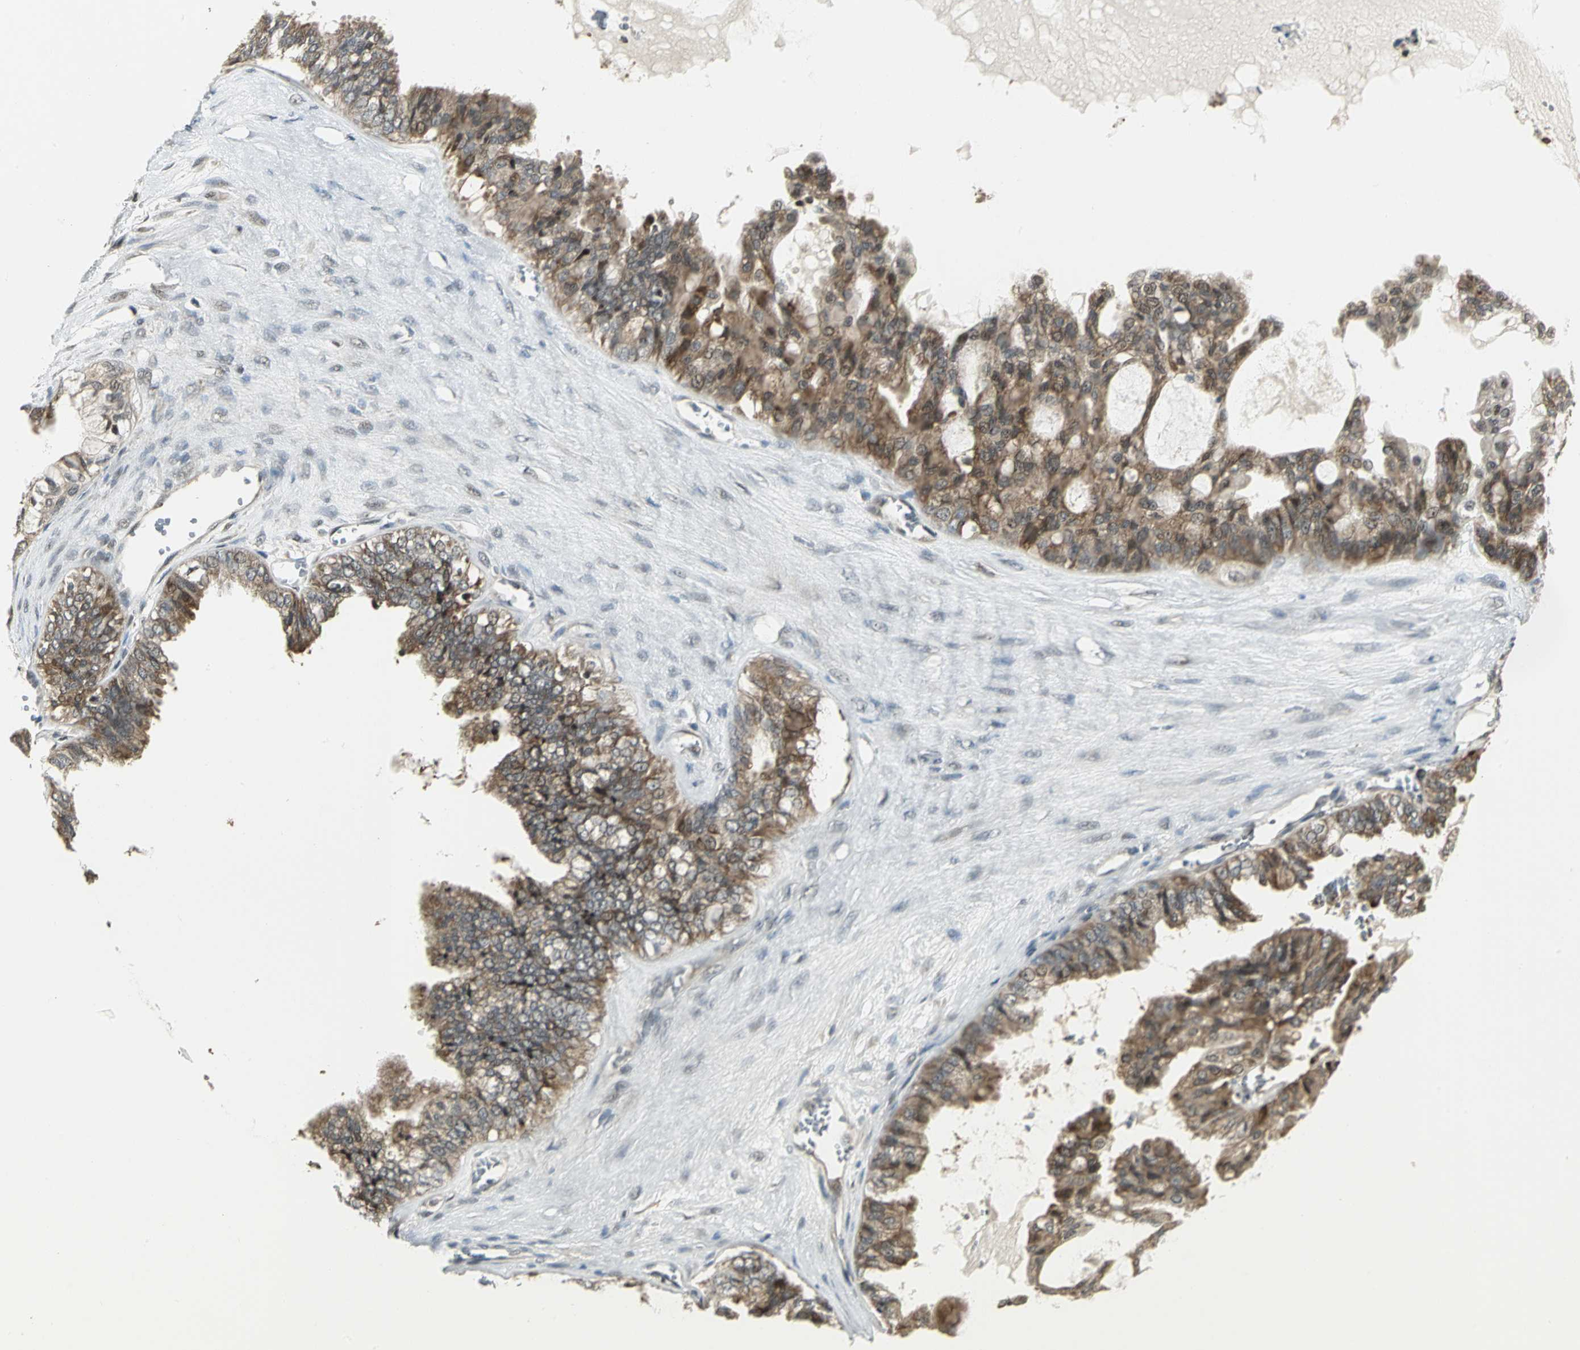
{"staining": {"intensity": "moderate", "quantity": ">75%", "location": "cytoplasmic/membranous,nuclear"}, "tissue": "ovarian cancer", "cell_type": "Tumor cells", "image_type": "cancer", "snomed": [{"axis": "morphology", "description": "Carcinoma, NOS"}, {"axis": "morphology", "description": "Carcinoma, endometroid"}, {"axis": "topography", "description": "Ovary"}], "caption": "Human ovarian cancer (carcinoma) stained with a protein marker displays moderate staining in tumor cells.", "gene": "PSMC4", "patient": {"sex": "female", "age": 50}}